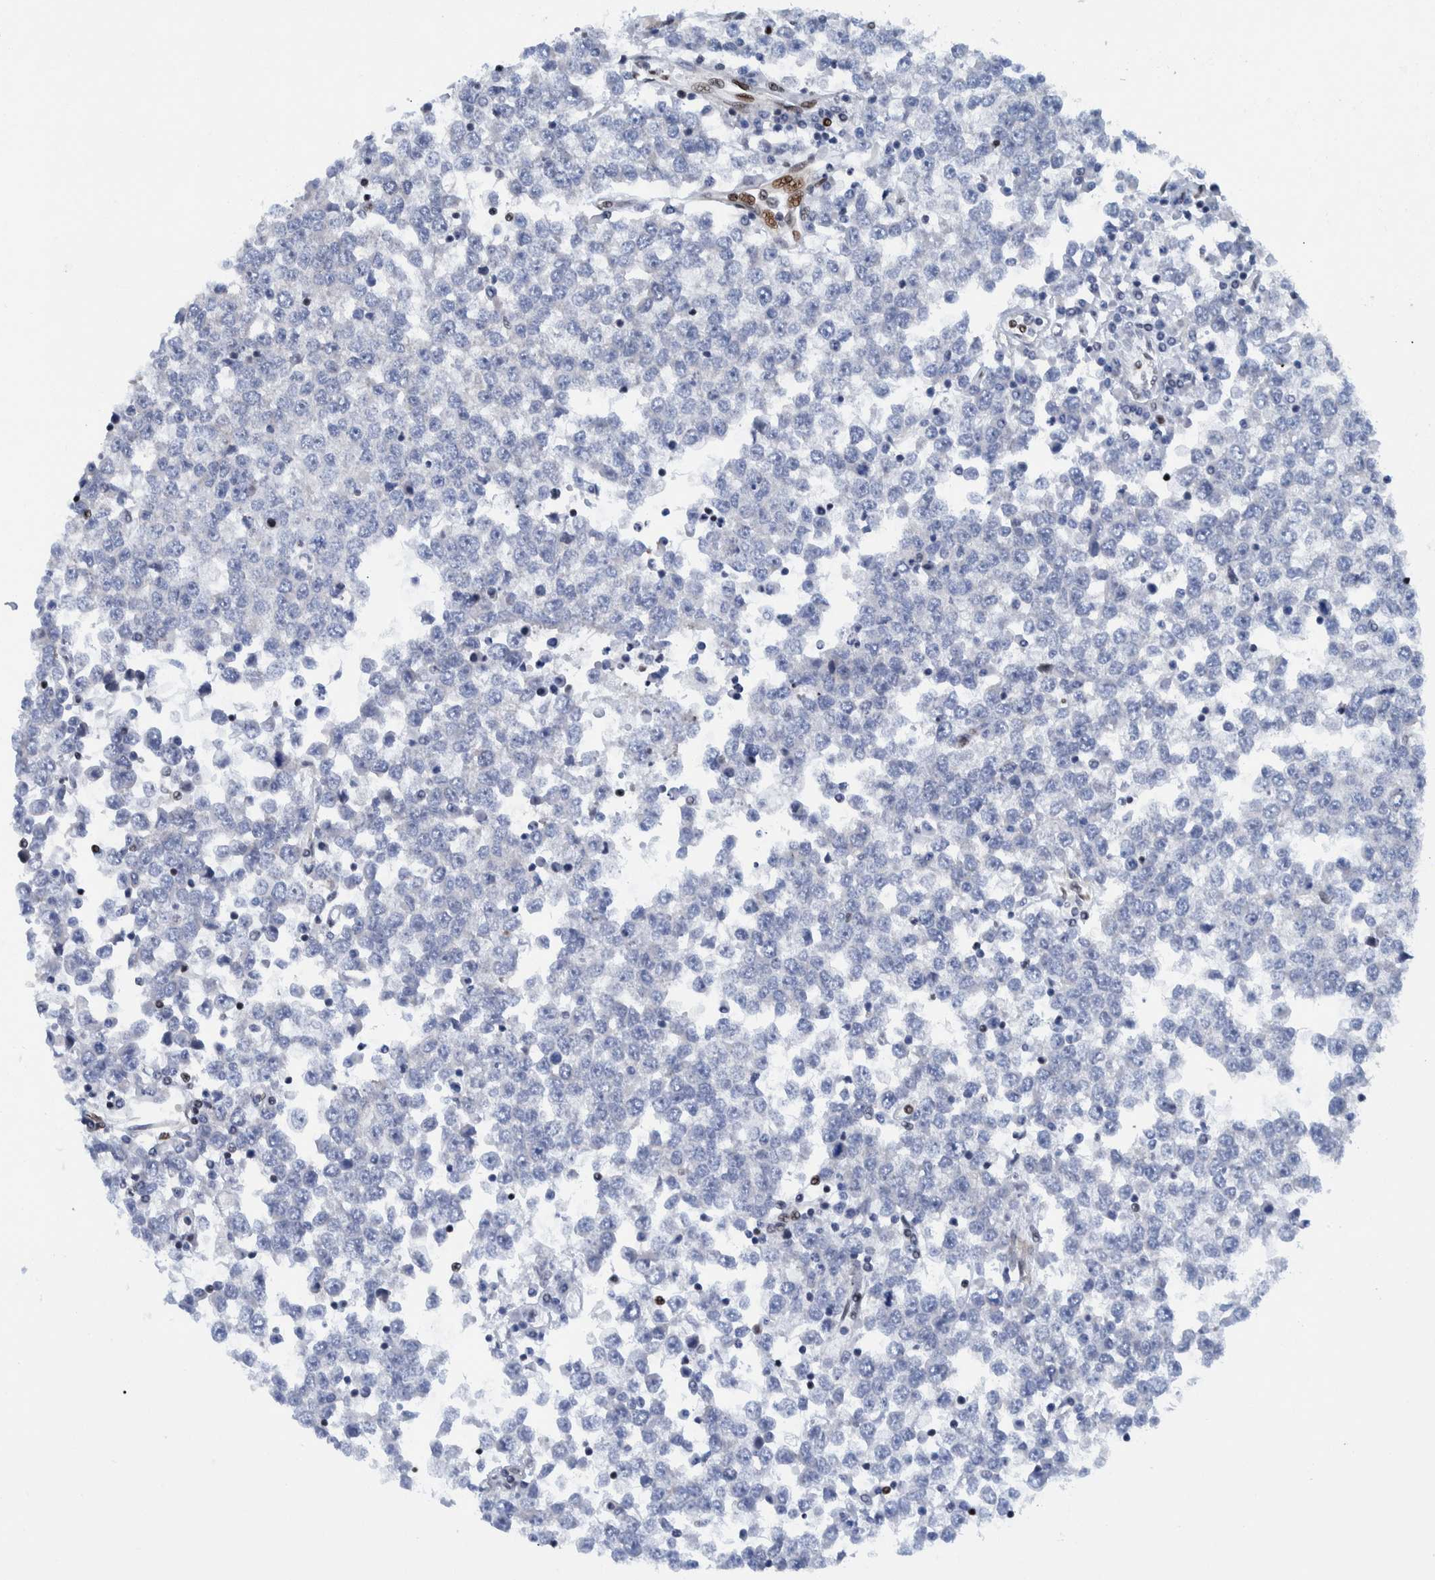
{"staining": {"intensity": "negative", "quantity": "none", "location": "none"}, "tissue": "testis cancer", "cell_type": "Tumor cells", "image_type": "cancer", "snomed": [{"axis": "morphology", "description": "Seminoma, NOS"}, {"axis": "topography", "description": "Testis"}], "caption": "High power microscopy image of an immunohistochemistry (IHC) micrograph of testis cancer, revealing no significant staining in tumor cells. Nuclei are stained in blue.", "gene": "HEATR9", "patient": {"sex": "male", "age": 65}}